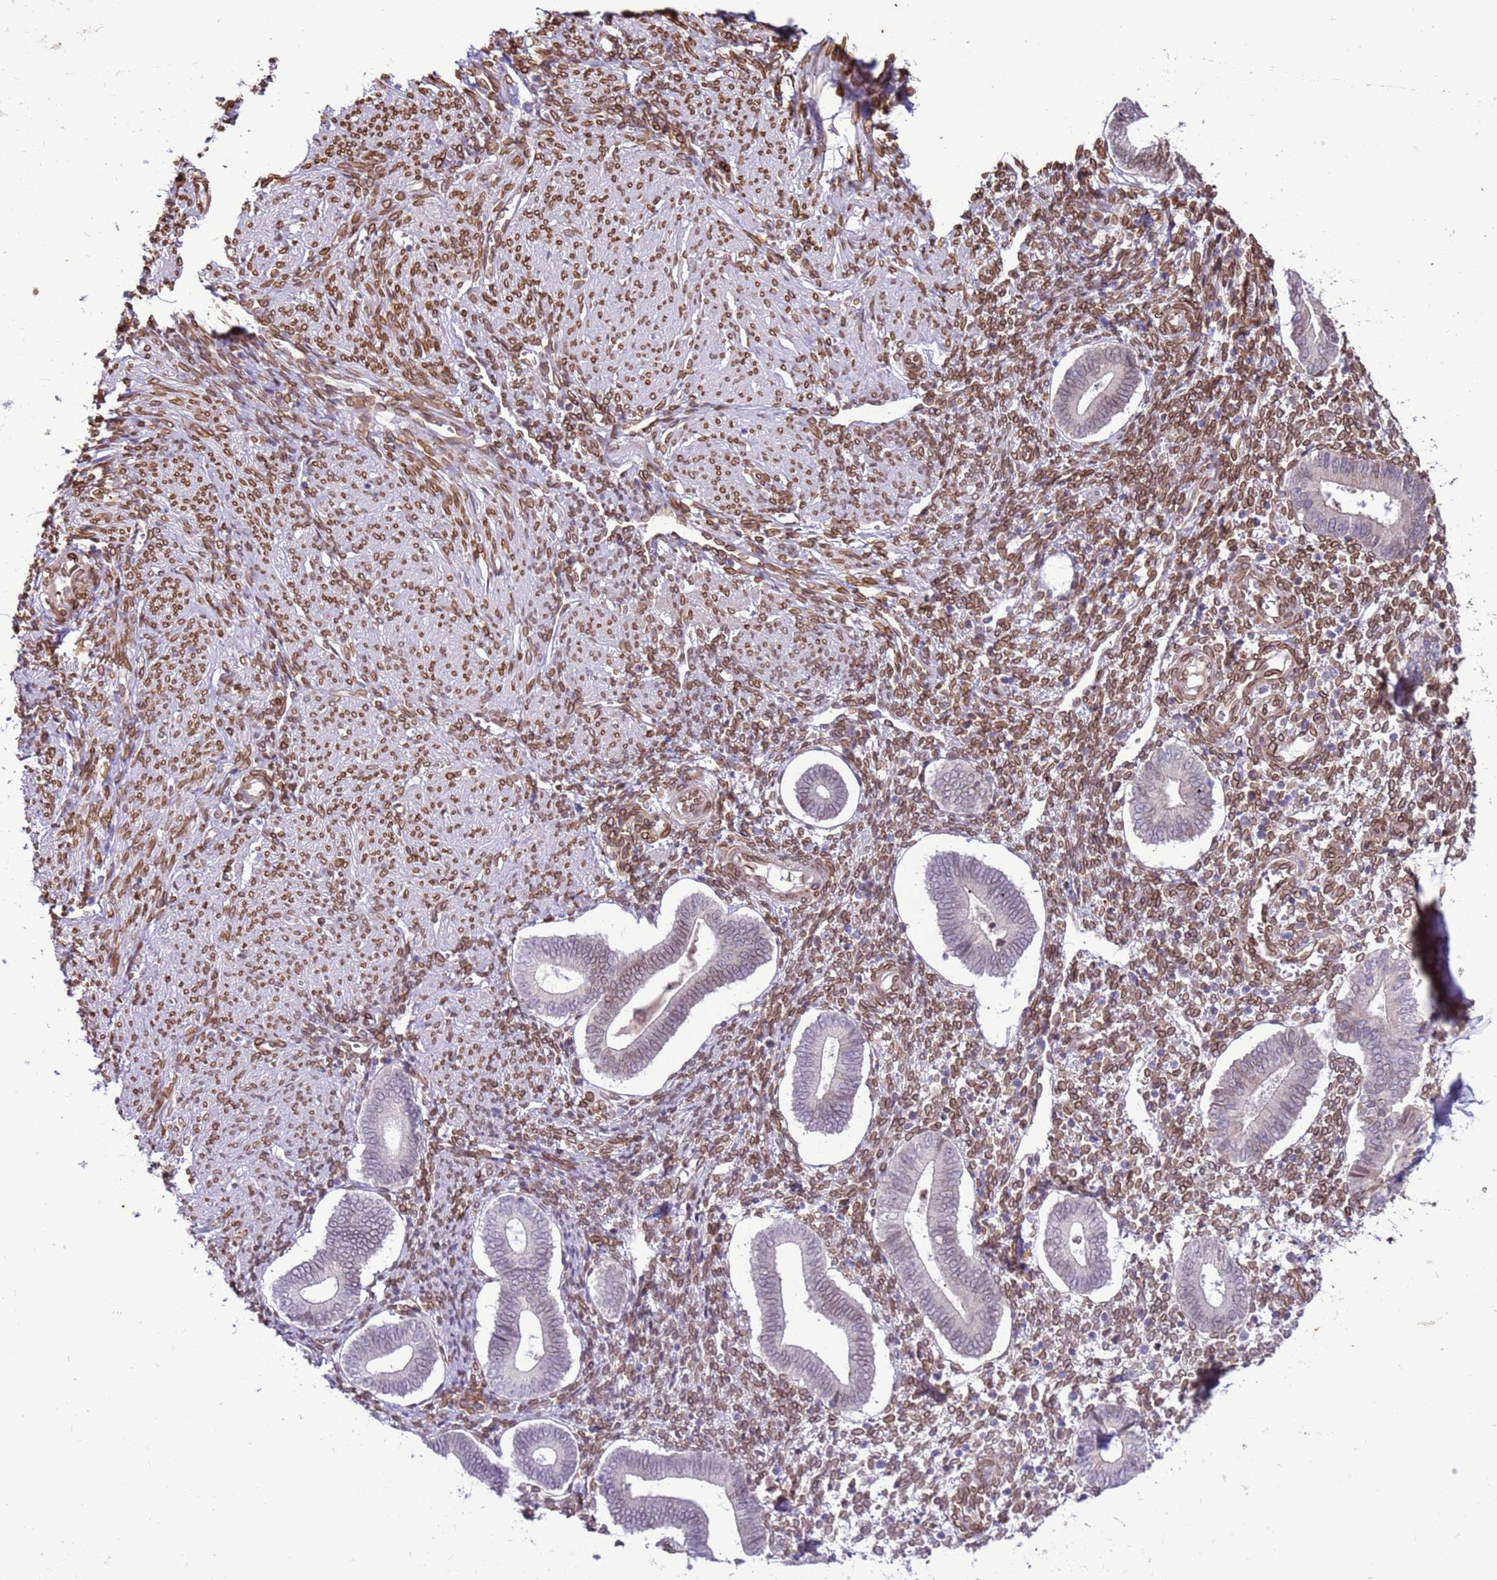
{"staining": {"intensity": "moderate", "quantity": "25%-75%", "location": "cytoplasmic/membranous,nuclear"}, "tissue": "endometrium", "cell_type": "Cells in endometrial stroma", "image_type": "normal", "snomed": [{"axis": "morphology", "description": "Normal tissue, NOS"}, {"axis": "topography", "description": "Endometrium"}], "caption": "Protein staining of normal endometrium shows moderate cytoplasmic/membranous,nuclear positivity in about 25%-75% of cells in endometrial stroma.", "gene": "TMEM47", "patient": {"sex": "female", "age": 44}}